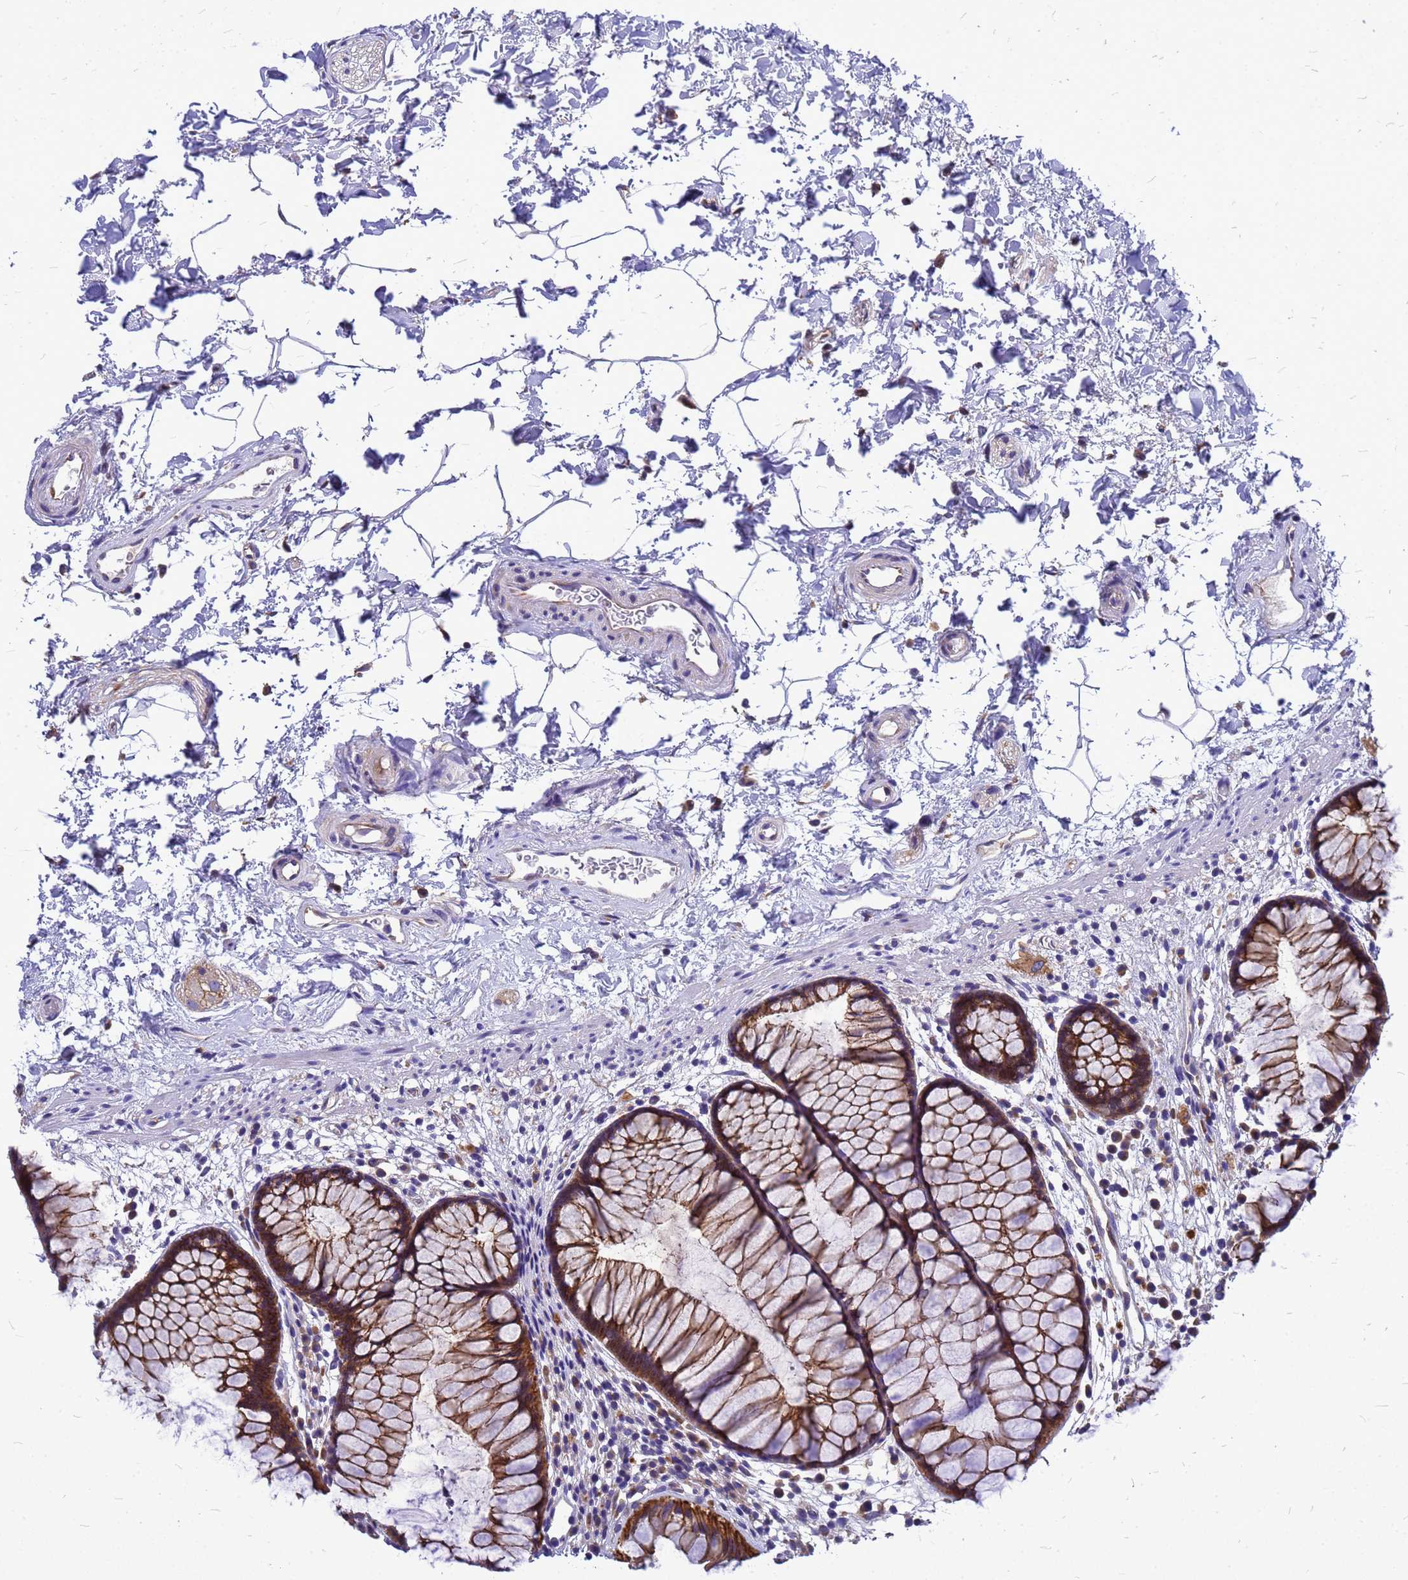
{"staining": {"intensity": "strong", "quantity": ">75%", "location": "cytoplasmic/membranous"}, "tissue": "rectum", "cell_type": "Glandular cells", "image_type": "normal", "snomed": [{"axis": "morphology", "description": "Normal tissue, NOS"}, {"axis": "topography", "description": "Rectum"}], "caption": "A high amount of strong cytoplasmic/membranous expression is identified in approximately >75% of glandular cells in benign rectum. (DAB IHC with brightfield microscopy, high magnification).", "gene": "FBXW5", "patient": {"sex": "male", "age": 51}}